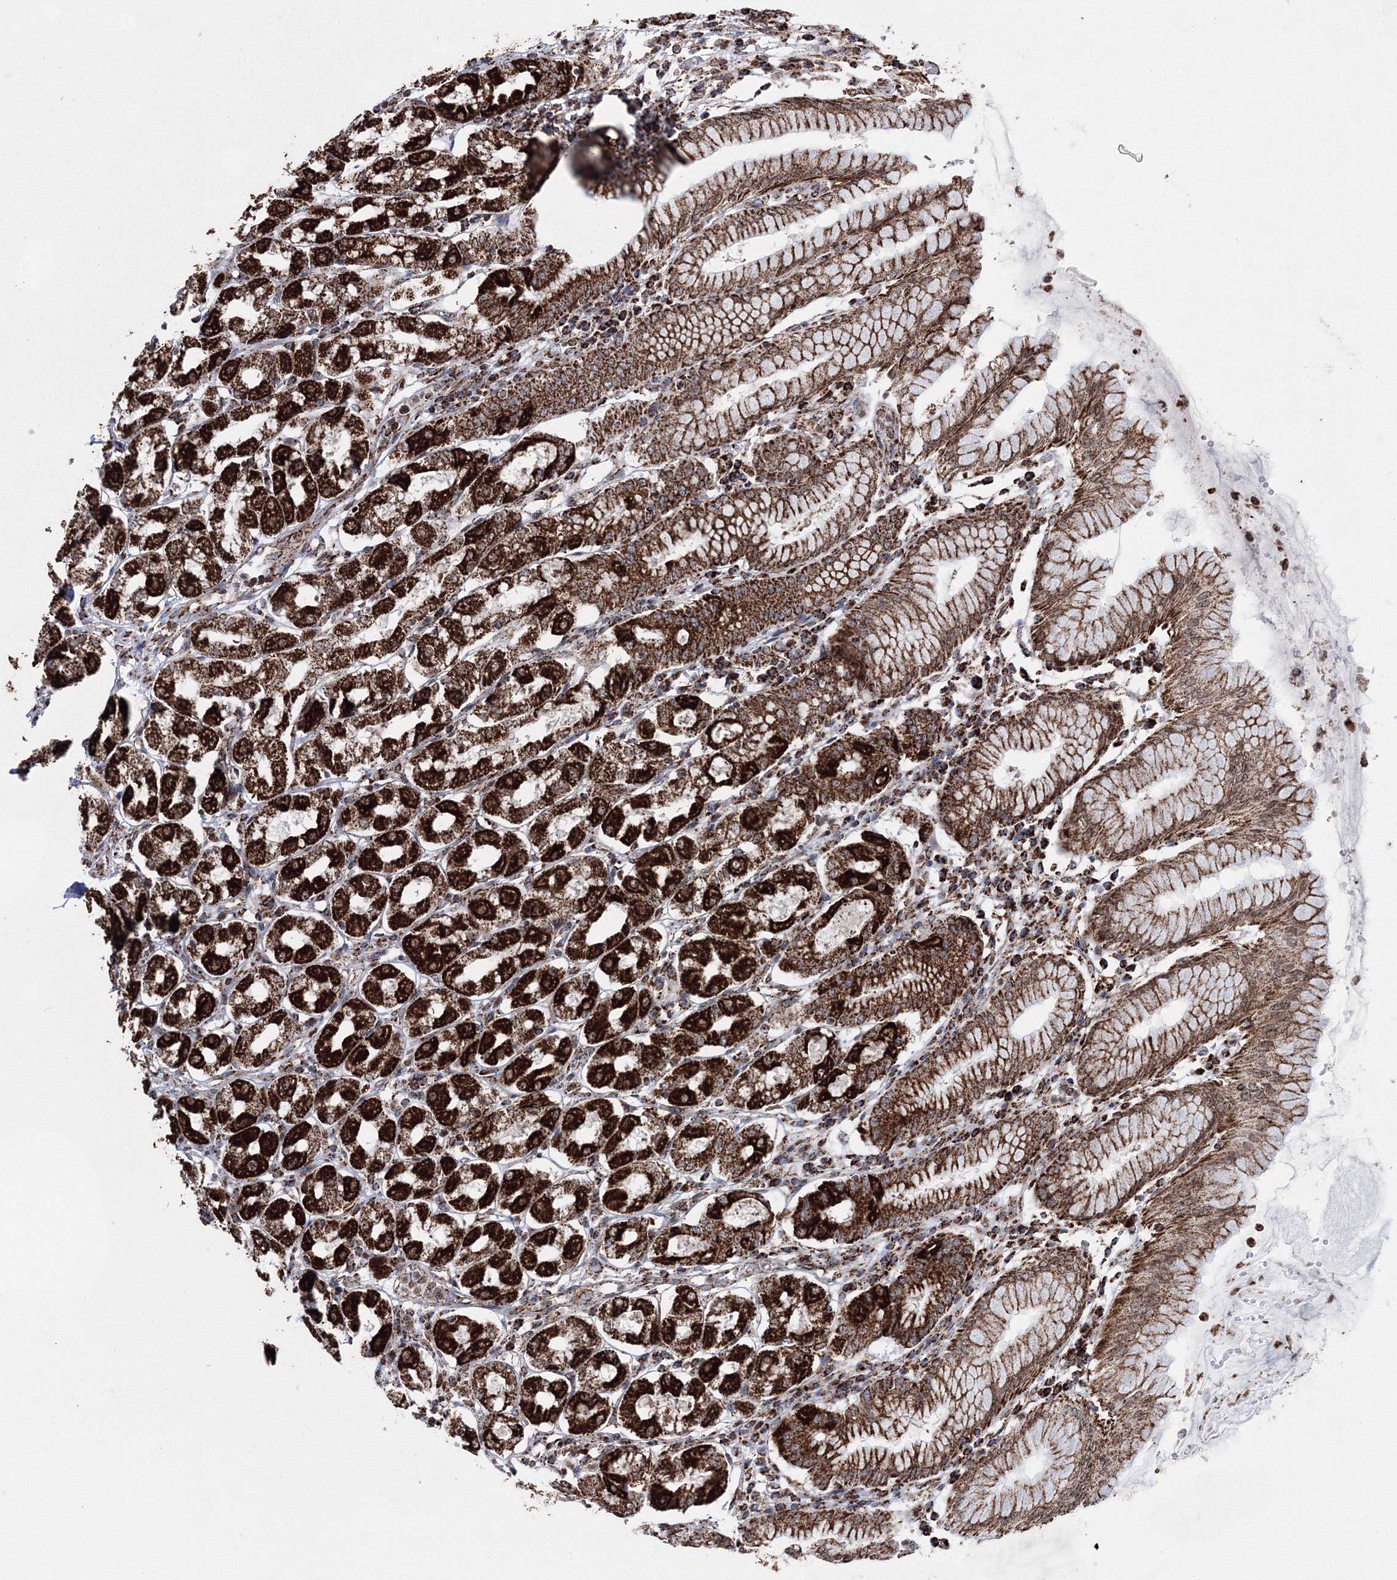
{"staining": {"intensity": "strong", "quantity": ">75%", "location": "cytoplasmic/membranous"}, "tissue": "stomach", "cell_type": "Glandular cells", "image_type": "normal", "snomed": [{"axis": "morphology", "description": "Normal tissue, NOS"}, {"axis": "topography", "description": "Stomach"}, {"axis": "topography", "description": "Stomach, lower"}], "caption": "Glandular cells reveal high levels of strong cytoplasmic/membranous expression in approximately >75% of cells in normal stomach.", "gene": "HADHB", "patient": {"sex": "female", "age": 56}}